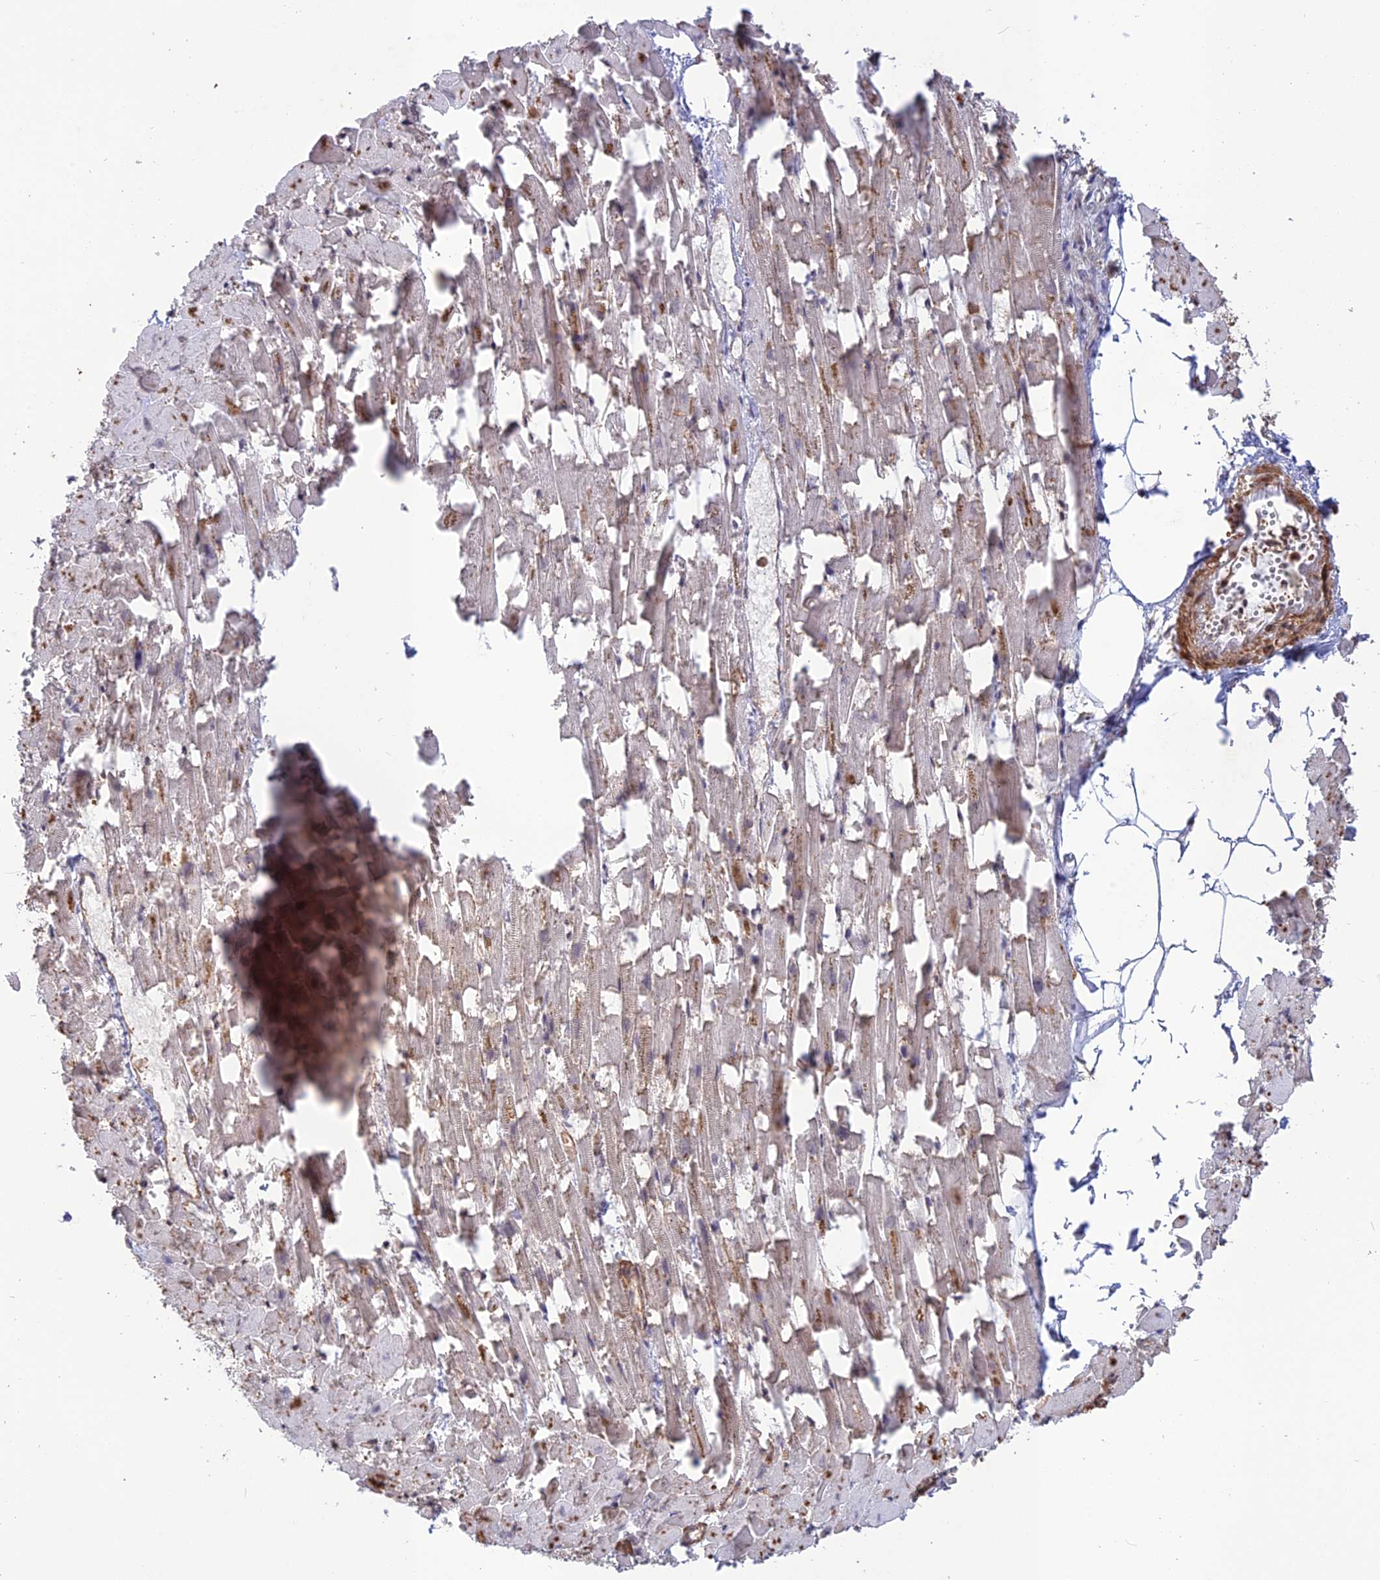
{"staining": {"intensity": "moderate", "quantity": "25%-75%", "location": "cytoplasmic/membranous"}, "tissue": "heart muscle", "cell_type": "Cardiomyocytes", "image_type": "normal", "snomed": [{"axis": "morphology", "description": "Normal tissue, NOS"}, {"axis": "topography", "description": "Heart"}], "caption": "DAB immunohistochemical staining of normal heart muscle exhibits moderate cytoplasmic/membranous protein positivity in approximately 25%-75% of cardiomyocytes. (DAB (3,3'-diaminobenzidine) IHC, brown staining for protein, blue staining for nuclei).", "gene": "CCDC174", "patient": {"sex": "female", "age": 64}}